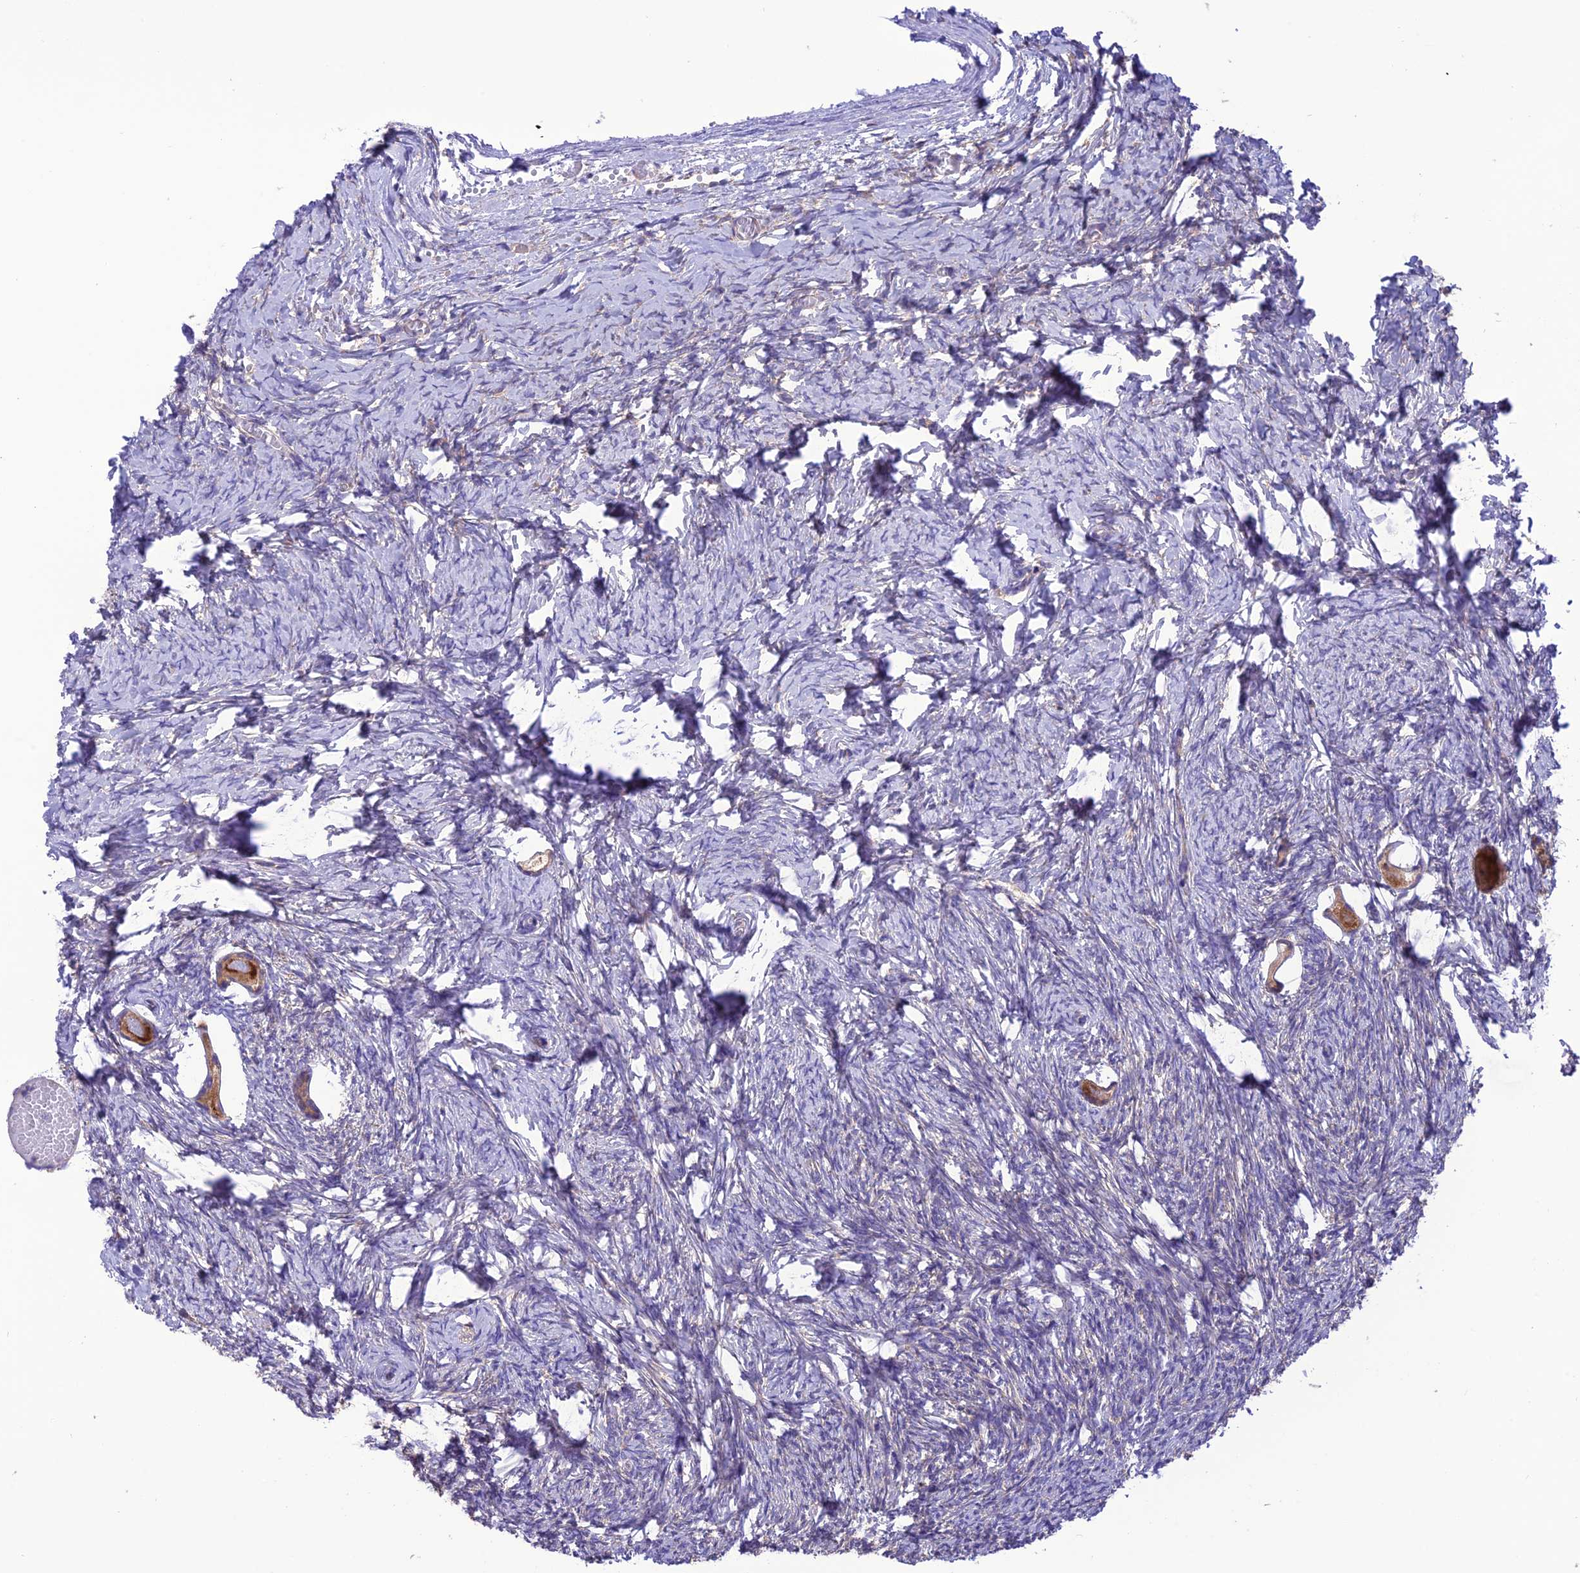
{"staining": {"intensity": "strong", "quantity": "<25%", "location": "cytoplasmic/membranous"}, "tissue": "ovary", "cell_type": "Follicle cells", "image_type": "normal", "snomed": [{"axis": "morphology", "description": "Normal tissue, NOS"}, {"axis": "topography", "description": "Ovary"}], "caption": "DAB immunohistochemical staining of normal ovary exhibits strong cytoplasmic/membranous protein positivity in about <25% of follicle cells.", "gene": "MAP3K12", "patient": {"sex": "female", "age": 27}}